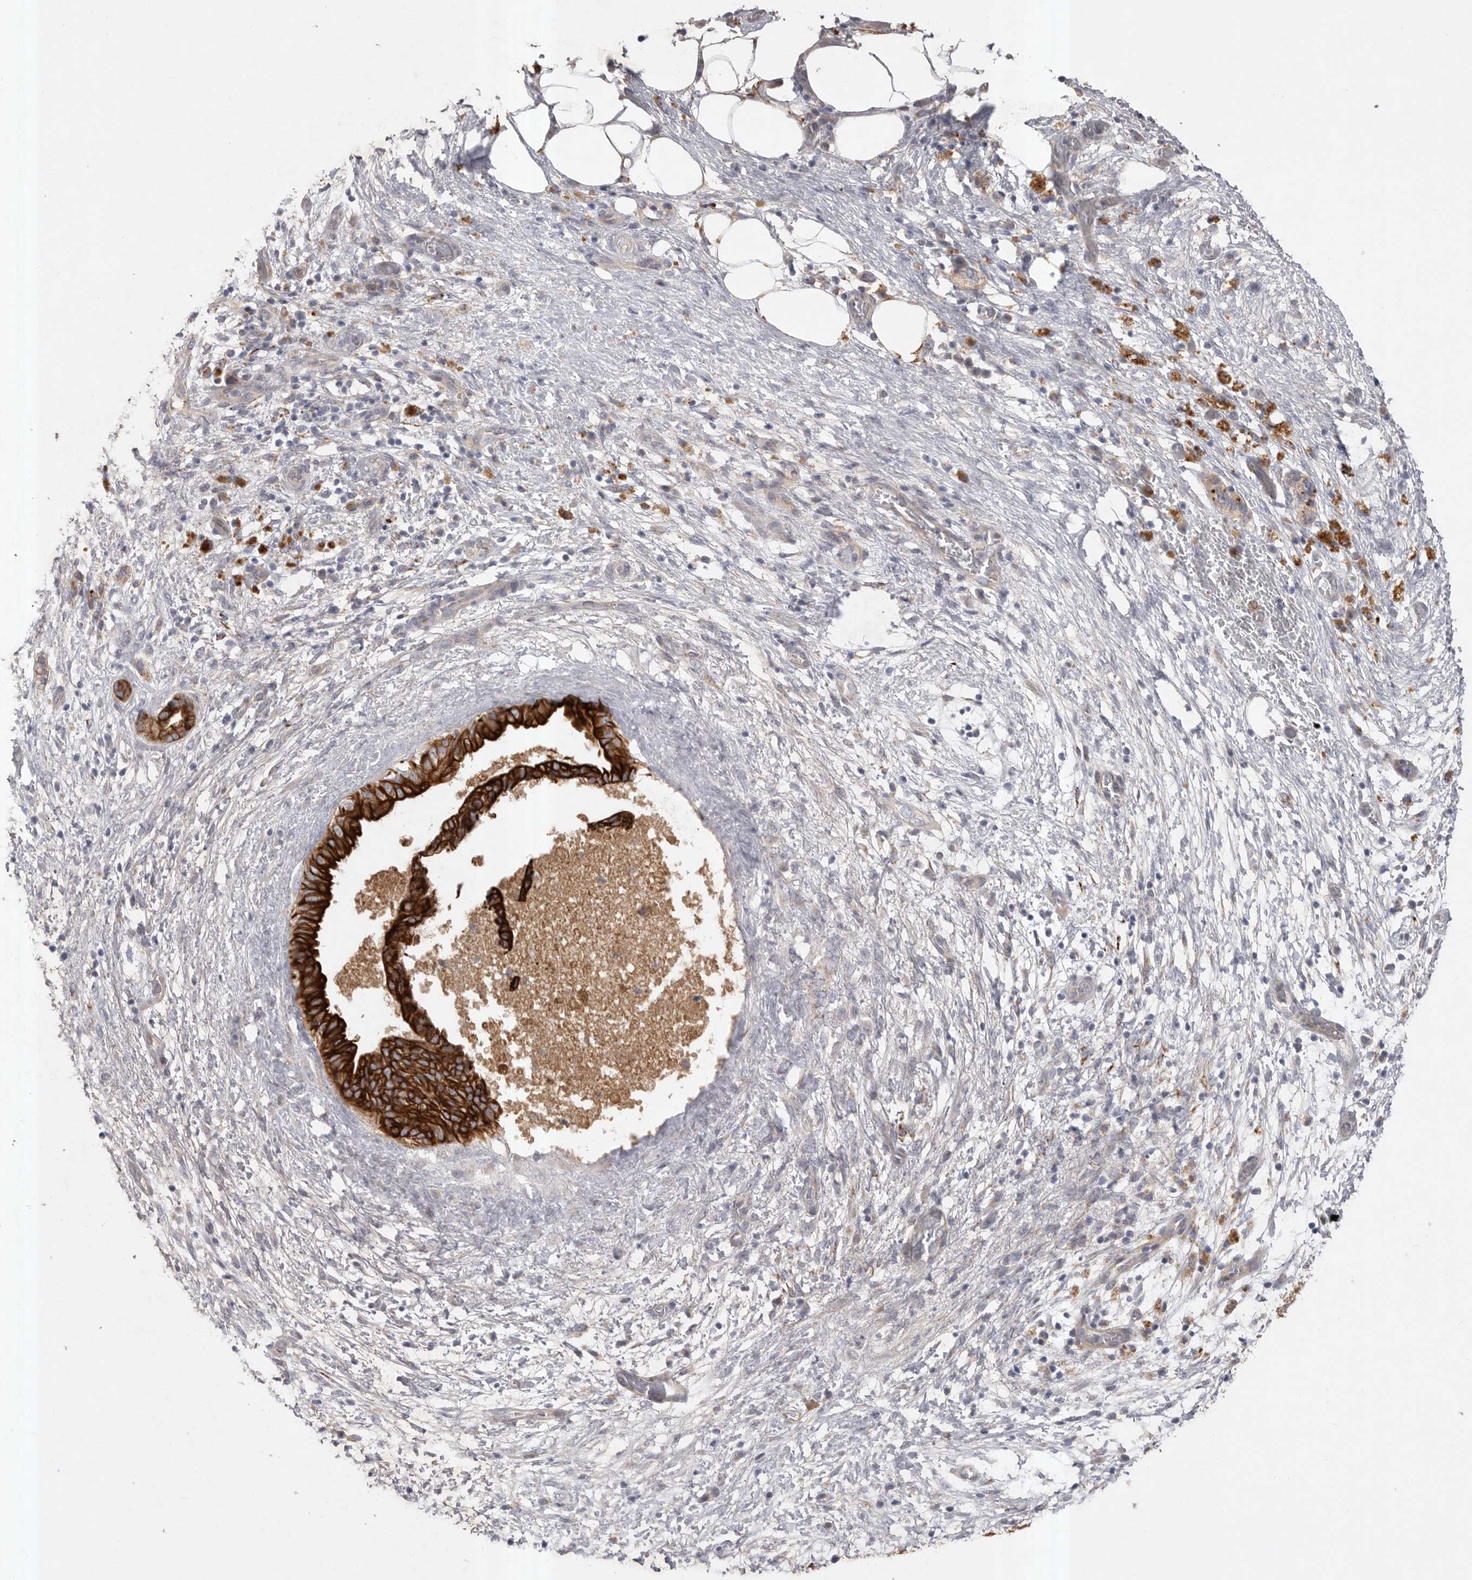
{"staining": {"intensity": "strong", "quantity": ">75%", "location": "cytoplasmic/membranous"}, "tissue": "pancreatic cancer", "cell_type": "Tumor cells", "image_type": "cancer", "snomed": [{"axis": "morphology", "description": "Adenocarcinoma, NOS"}, {"axis": "topography", "description": "Pancreas"}], "caption": "Pancreatic cancer stained with IHC displays strong cytoplasmic/membranous staining in approximately >75% of tumor cells. (DAB (3,3'-diaminobenzidine) IHC with brightfield microscopy, high magnification).", "gene": "DHDDS", "patient": {"sex": "female", "age": 78}}